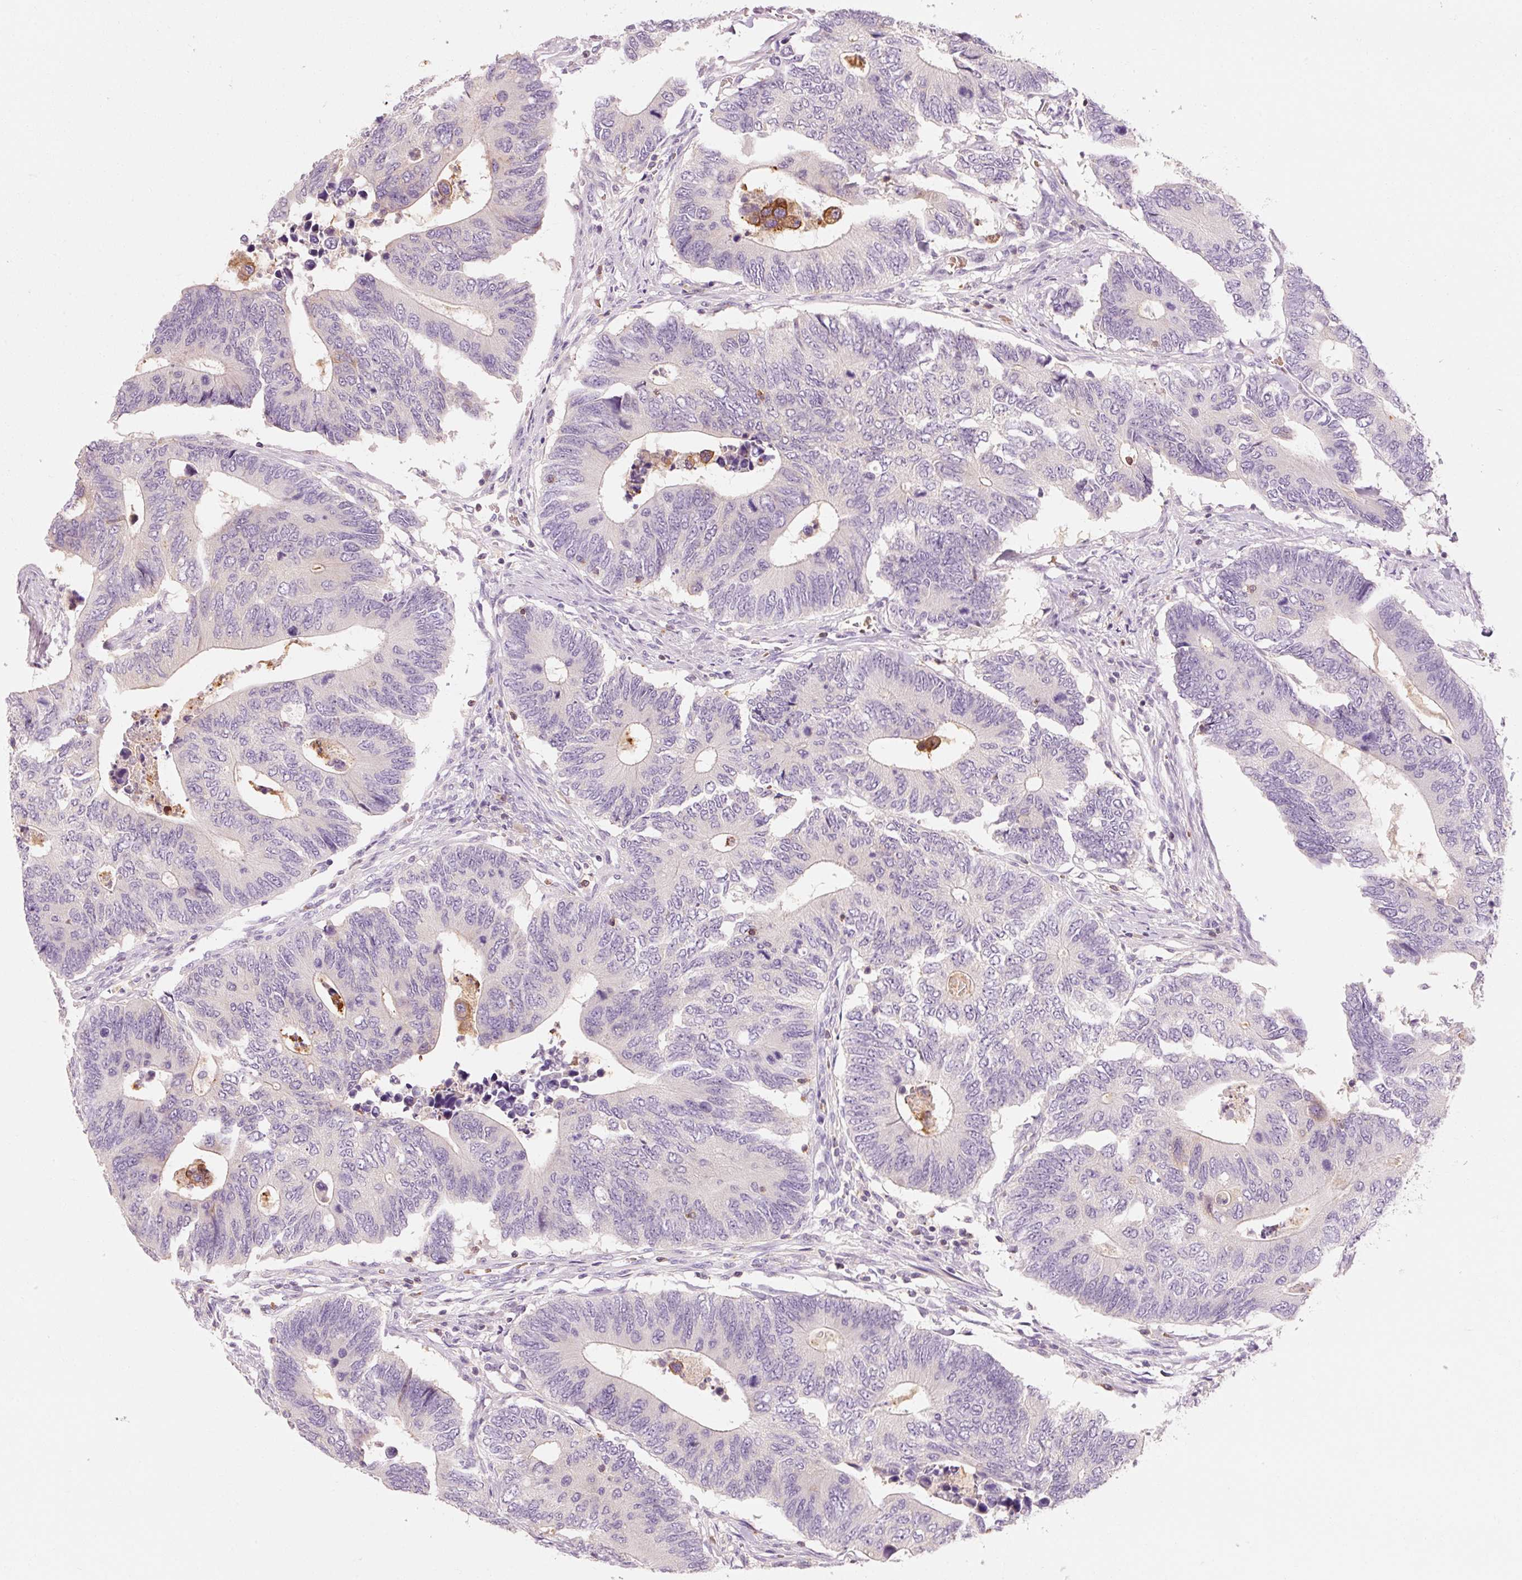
{"staining": {"intensity": "negative", "quantity": "none", "location": "none"}, "tissue": "colorectal cancer", "cell_type": "Tumor cells", "image_type": "cancer", "snomed": [{"axis": "morphology", "description": "Adenocarcinoma, NOS"}, {"axis": "topography", "description": "Colon"}], "caption": "This is an IHC micrograph of human adenocarcinoma (colorectal). There is no staining in tumor cells.", "gene": "OR8K1", "patient": {"sex": "male", "age": 87}}